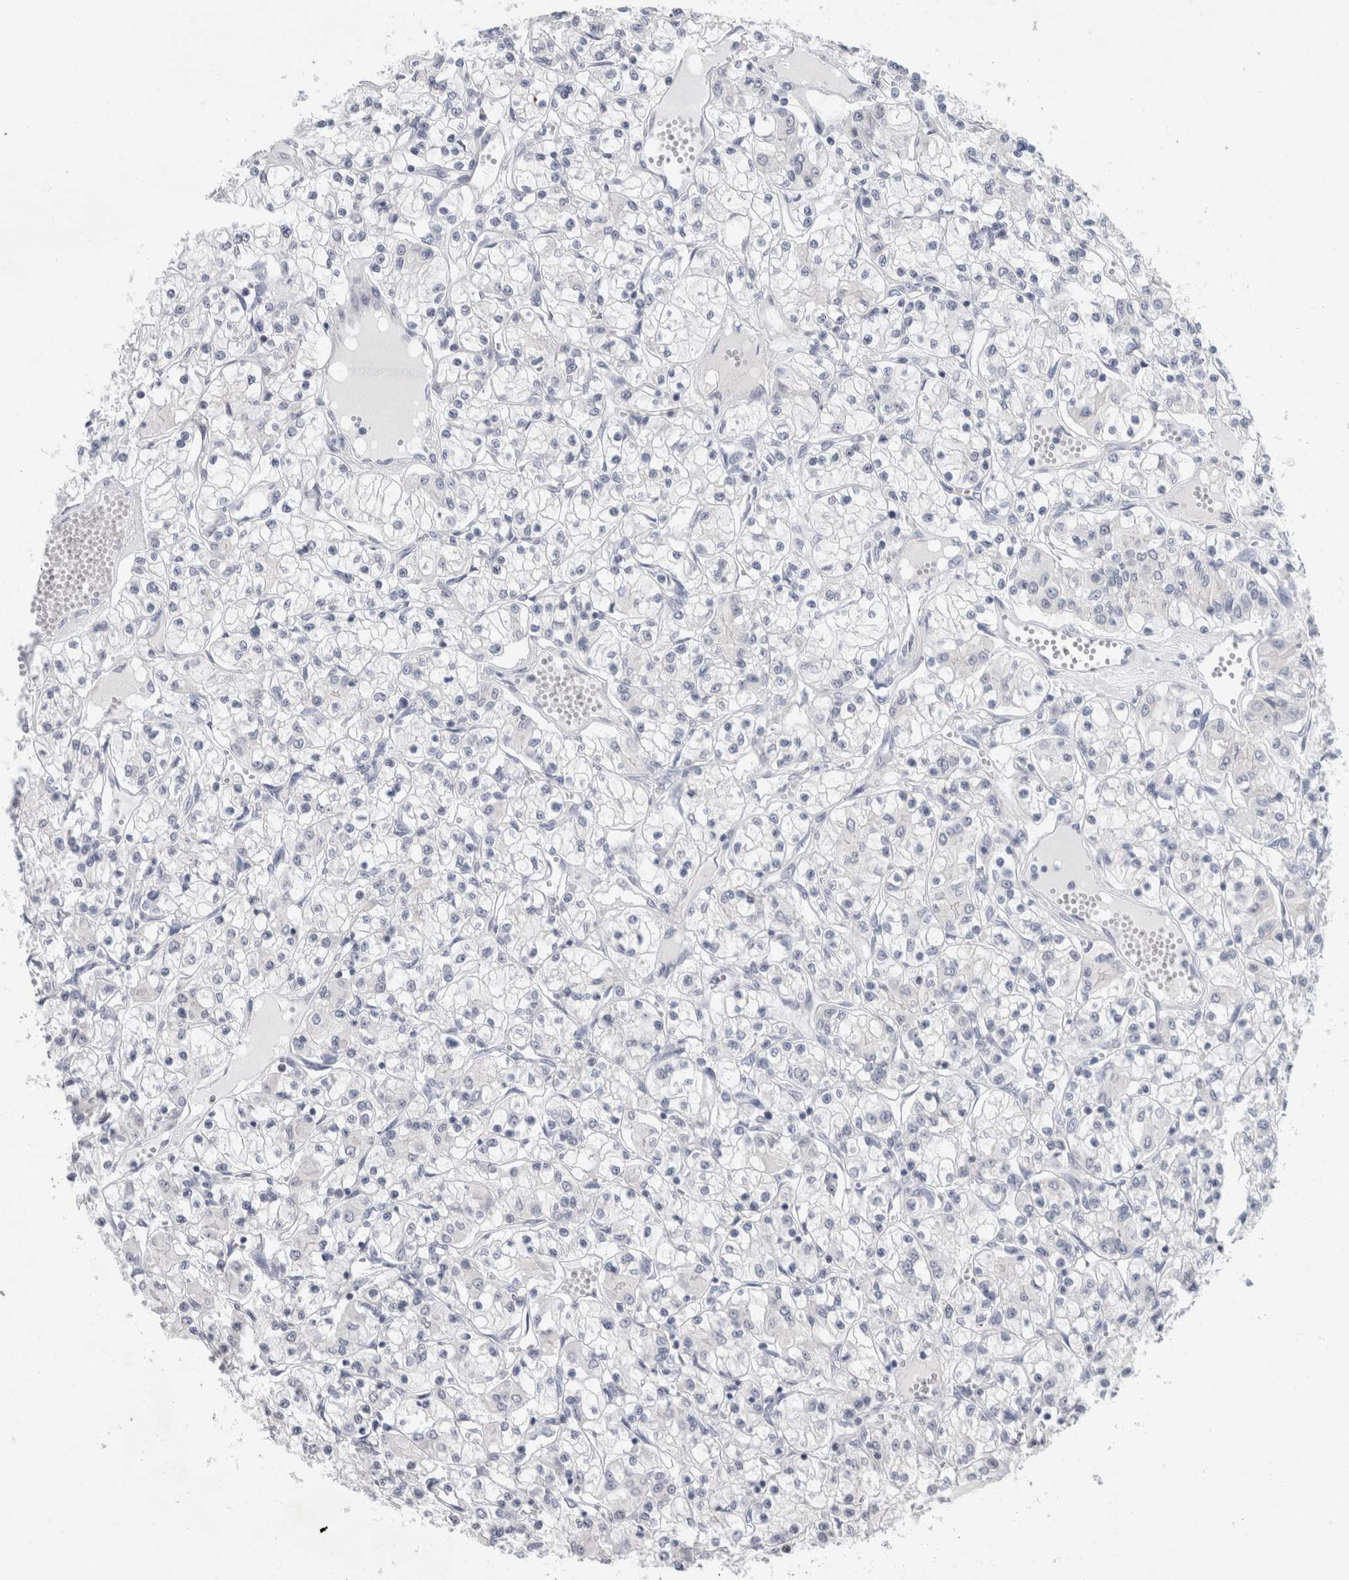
{"staining": {"intensity": "negative", "quantity": "none", "location": "none"}, "tissue": "renal cancer", "cell_type": "Tumor cells", "image_type": "cancer", "snomed": [{"axis": "morphology", "description": "Adenocarcinoma, NOS"}, {"axis": "topography", "description": "Kidney"}], "caption": "An IHC histopathology image of renal cancer is shown. There is no staining in tumor cells of renal cancer.", "gene": "CASP6", "patient": {"sex": "female", "age": 59}}